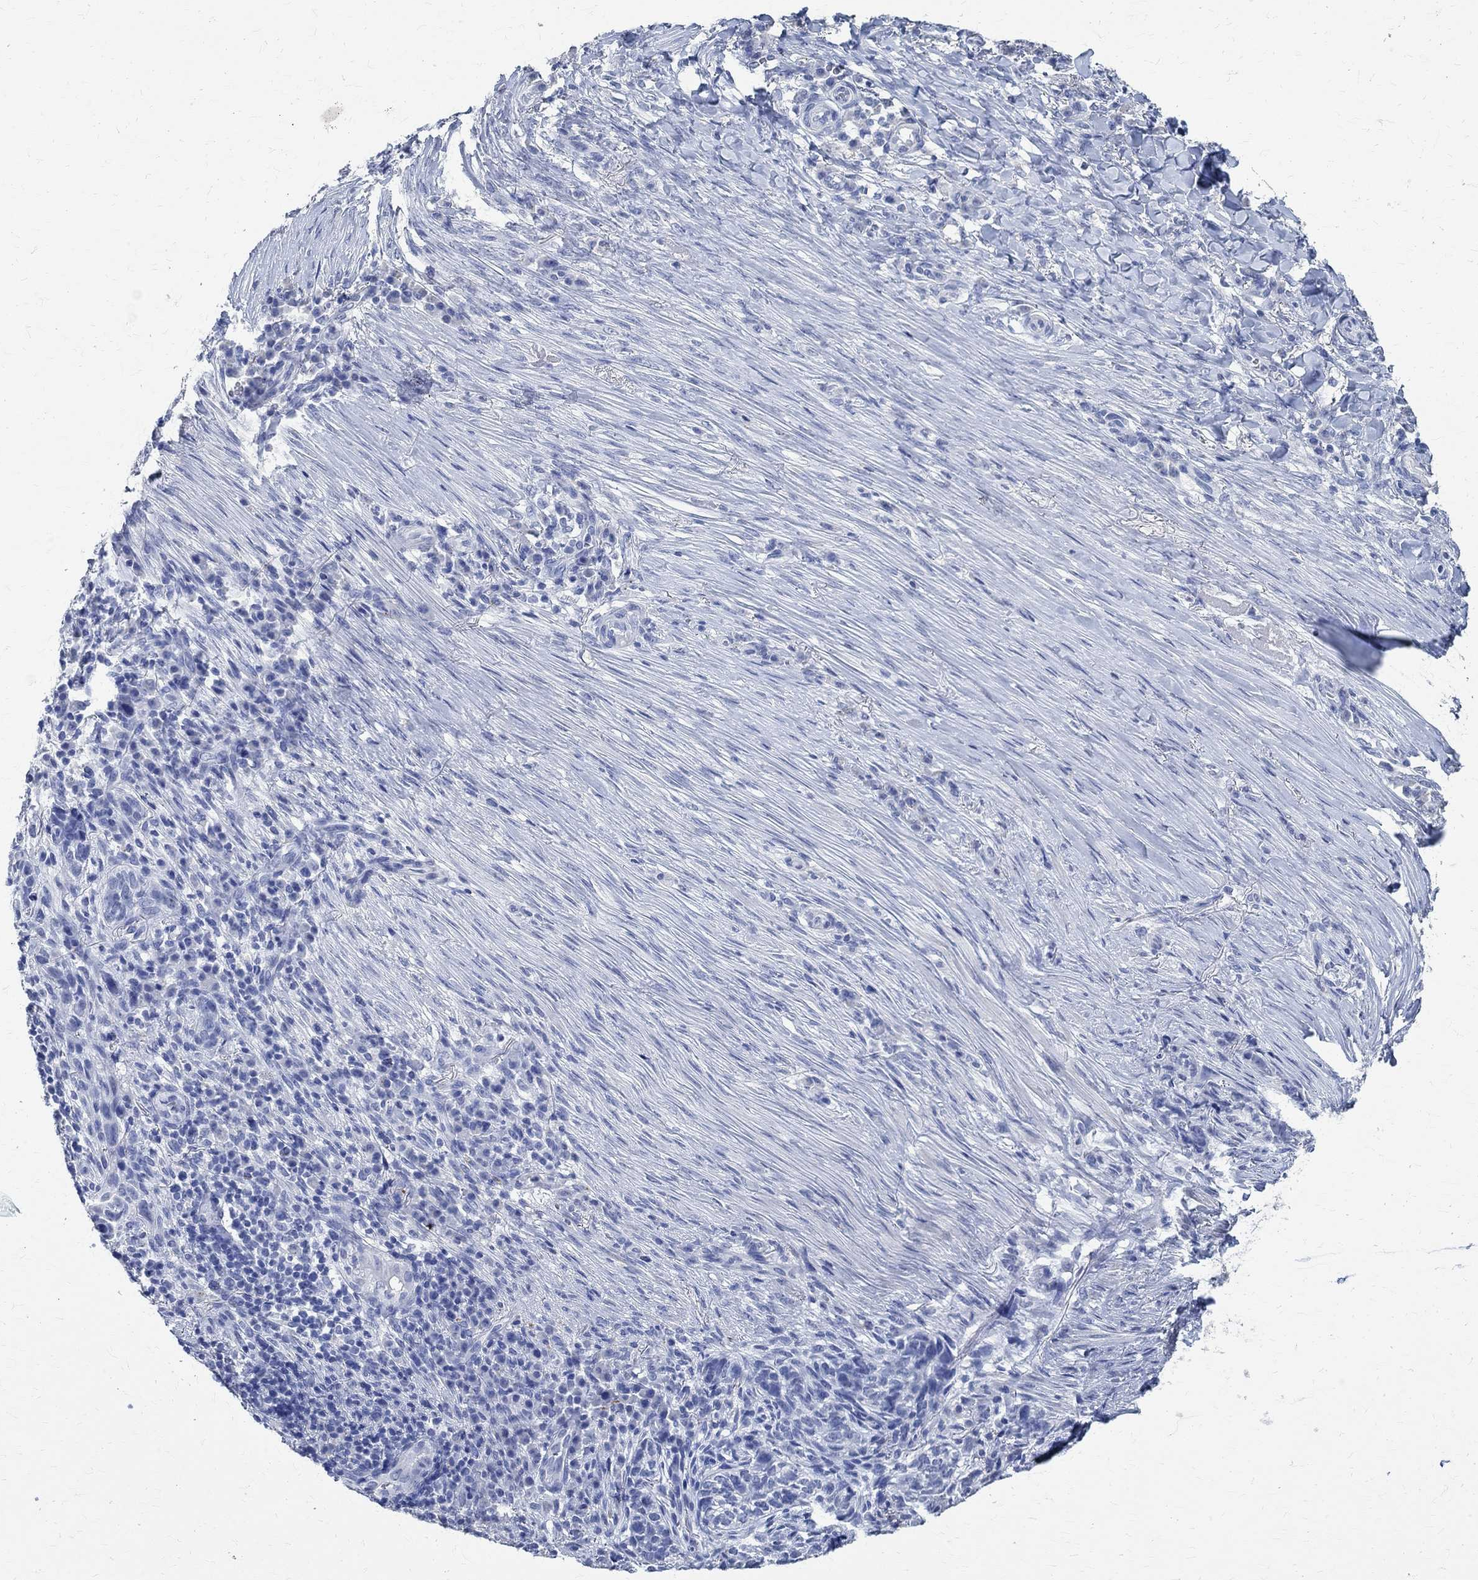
{"staining": {"intensity": "negative", "quantity": "none", "location": "none"}, "tissue": "skin cancer", "cell_type": "Tumor cells", "image_type": "cancer", "snomed": [{"axis": "morphology", "description": "Basal cell carcinoma"}, {"axis": "topography", "description": "Skin"}], "caption": "Immunohistochemistry histopathology image of human skin cancer stained for a protein (brown), which reveals no staining in tumor cells.", "gene": "TMEM221", "patient": {"sex": "female", "age": 69}}